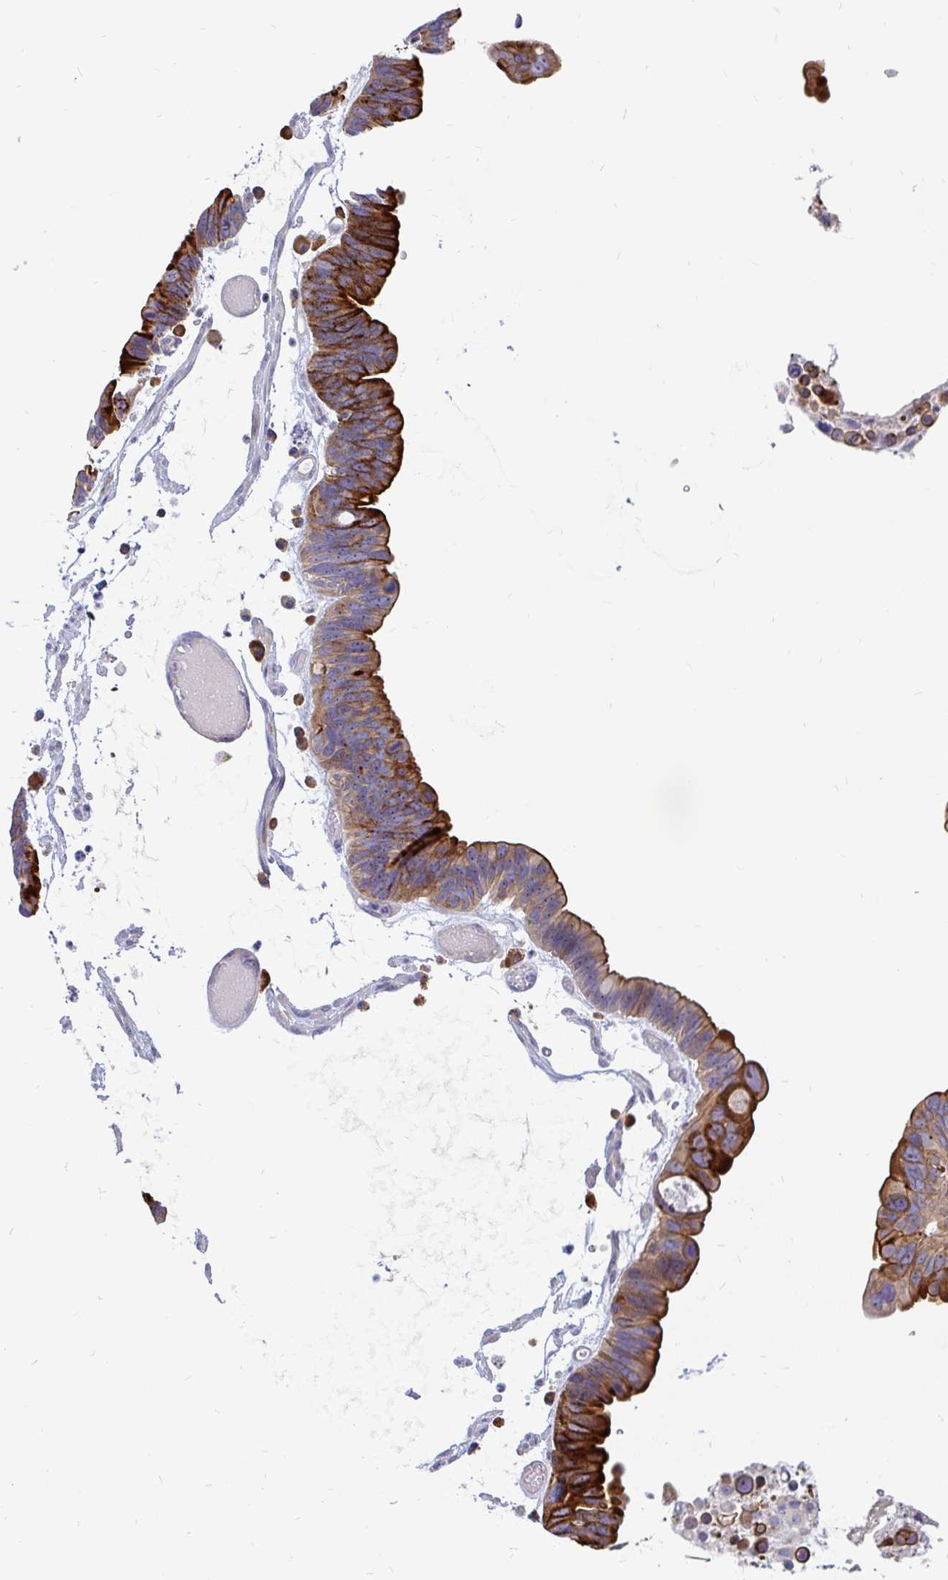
{"staining": {"intensity": "strong", "quantity": ">75%", "location": "cytoplasmic/membranous"}, "tissue": "ovarian cancer", "cell_type": "Tumor cells", "image_type": "cancer", "snomed": [{"axis": "morphology", "description": "Cystadenocarcinoma, serous, NOS"}, {"axis": "topography", "description": "Ovary"}], "caption": "Ovarian cancer (serous cystadenocarcinoma) stained with a protein marker reveals strong staining in tumor cells.", "gene": "LRRC26", "patient": {"sex": "female", "age": 56}}